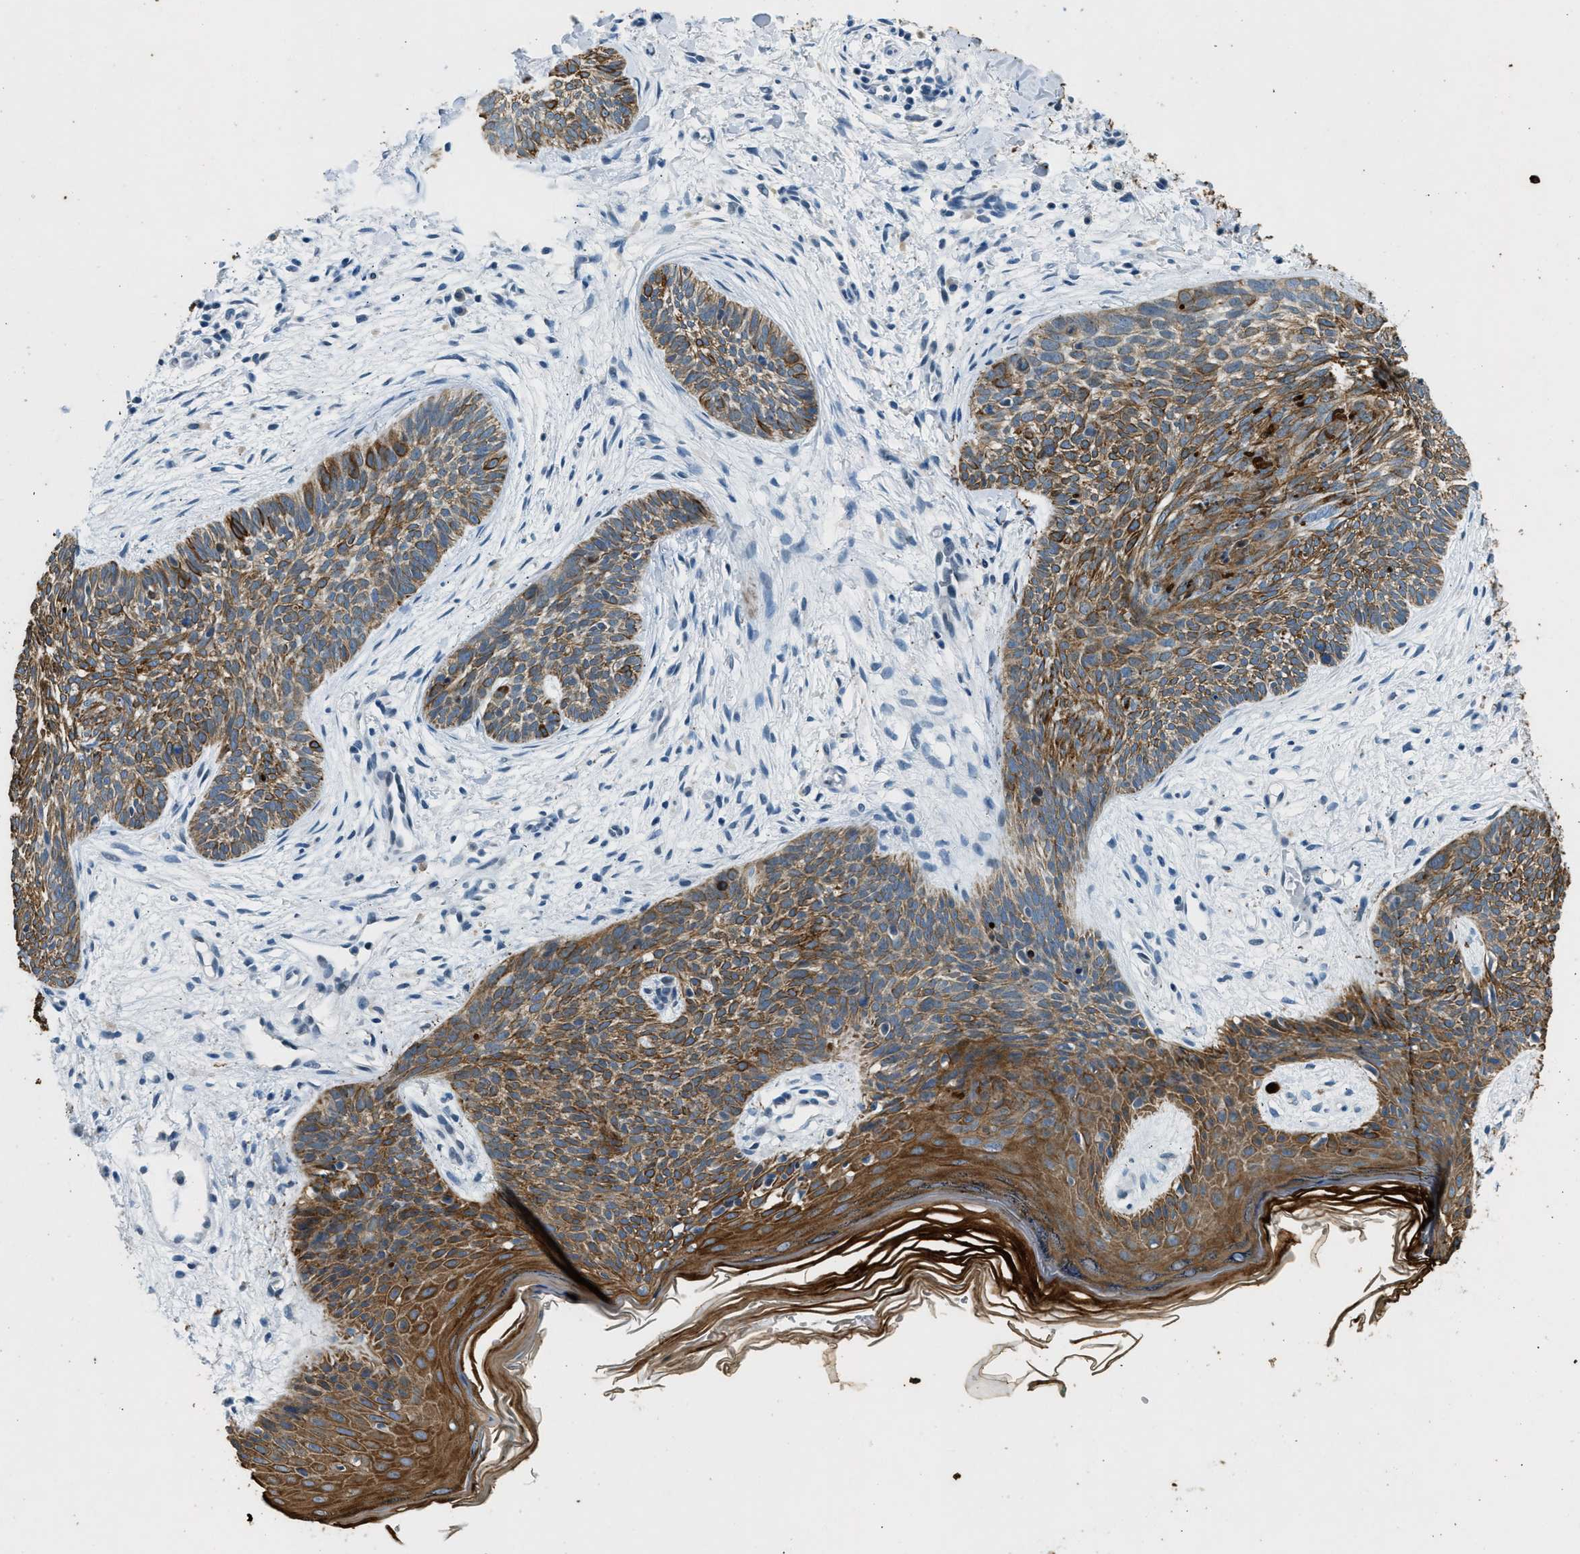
{"staining": {"intensity": "moderate", "quantity": ">75%", "location": "cytoplasmic/membranous"}, "tissue": "skin cancer", "cell_type": "Tumor cells", "image_type": "cancer", "snomed": [{"axis": "morphology", "description": "Basal cell carcinoma"}, {"axis": "topography", "description": "Skin"}], "caption": "A histopathology image of human skin cancer stained for a protein reveals moderate cytoplasmic/membranous brown staining in tumor cells.", "gene": "CFAP20", "patient": {"sex": "female", "age": 59}}